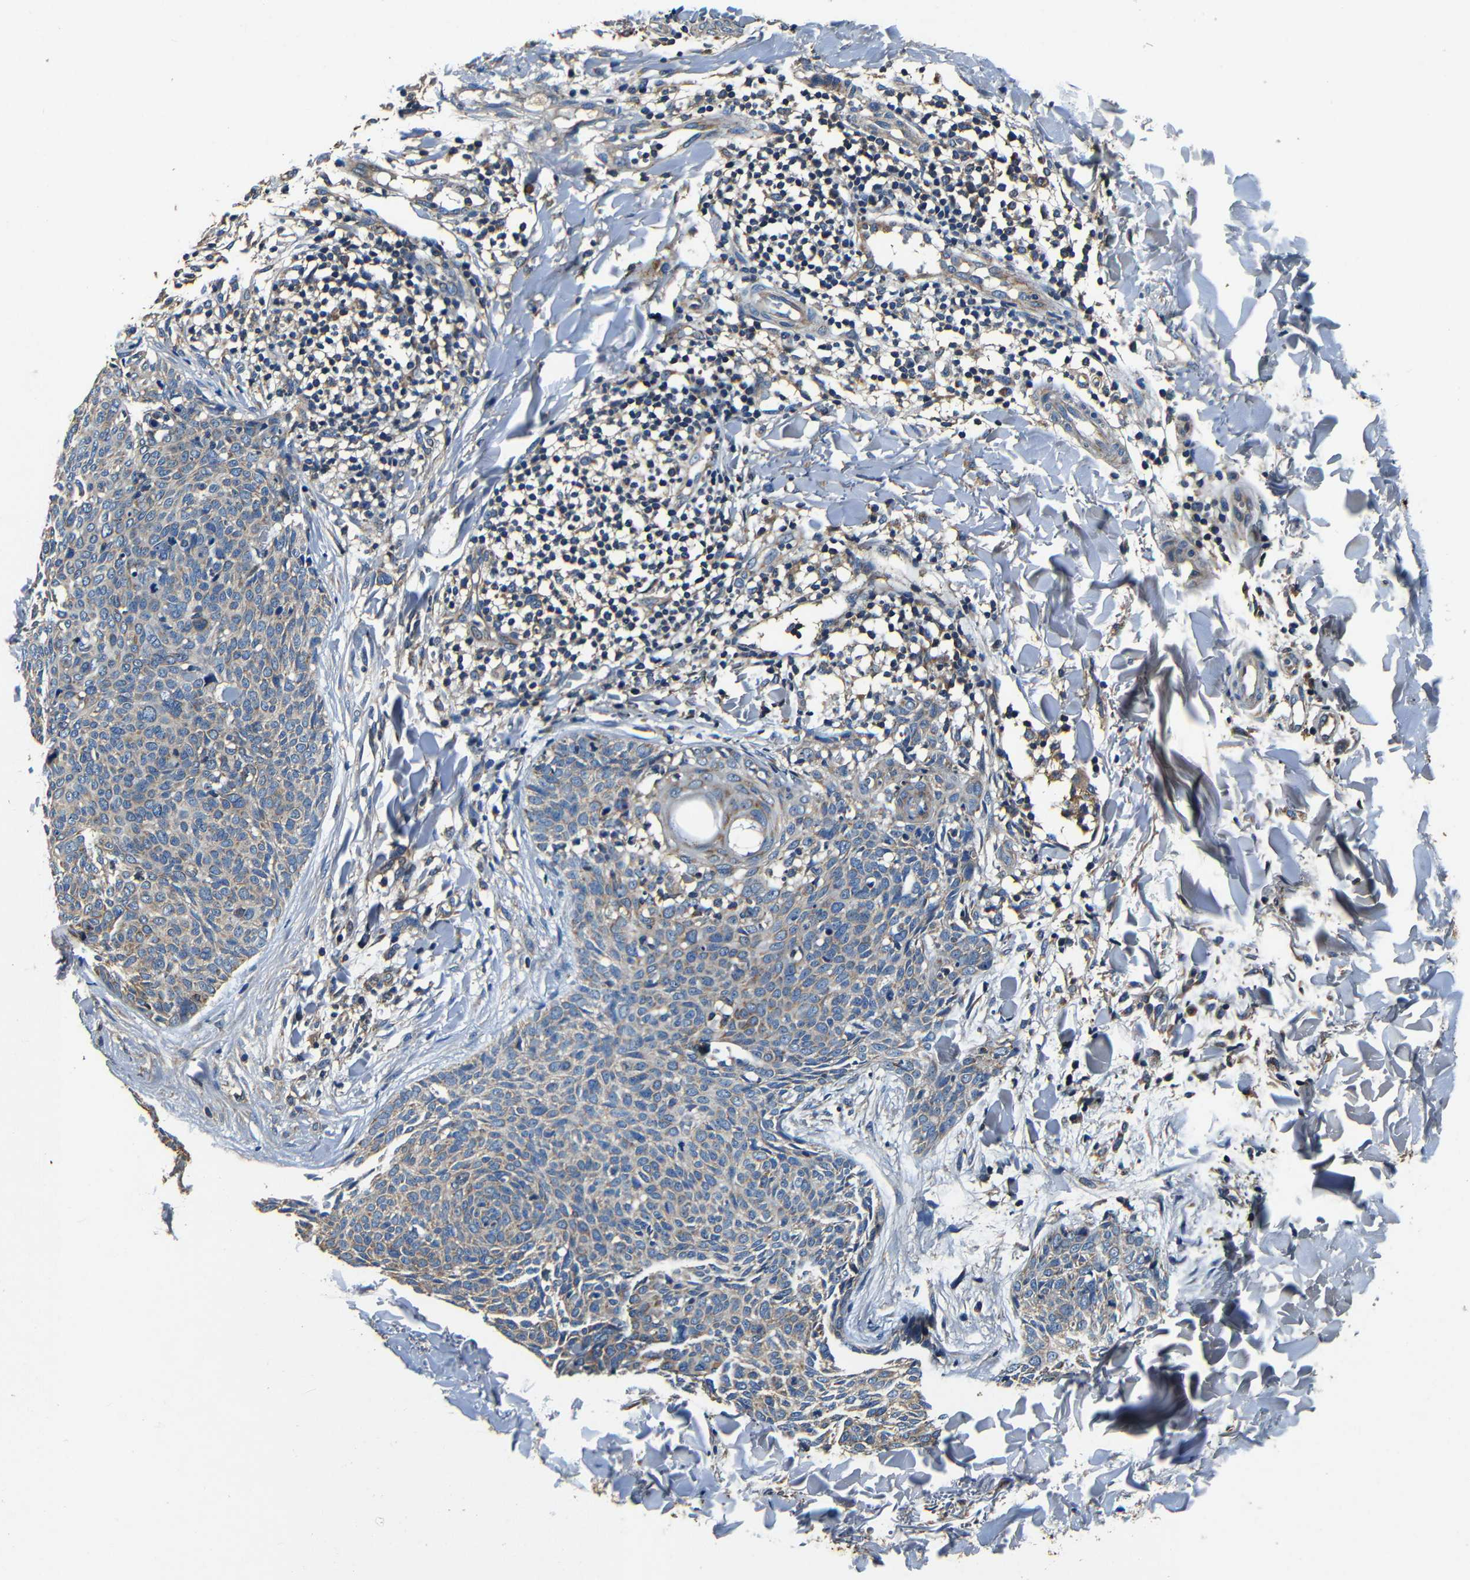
{"staining": {"intensity": "weak", "quantity": ">75%", "location": "cytoplasmic/membranous"}, "tissue": "skin cancer", "cell_type": "Tumor cells", "image_type": "cancer", "snomed": [{"axis": "morphology", "description": "Normal tissue, NOS"}, {"axis": "morphology", "description": "Basal cell carcinoma"}, {"axis": "topography", "description": "Skin"}], "caption": "Approximately >75% of tumor cells in skin basal cell carcinoma show weak cytoplasmic/membranous protein expression as visualized by brown immunohistochemical staining.", "gene": "MTX1", "patient": {"sex": "female", "age": 57}}